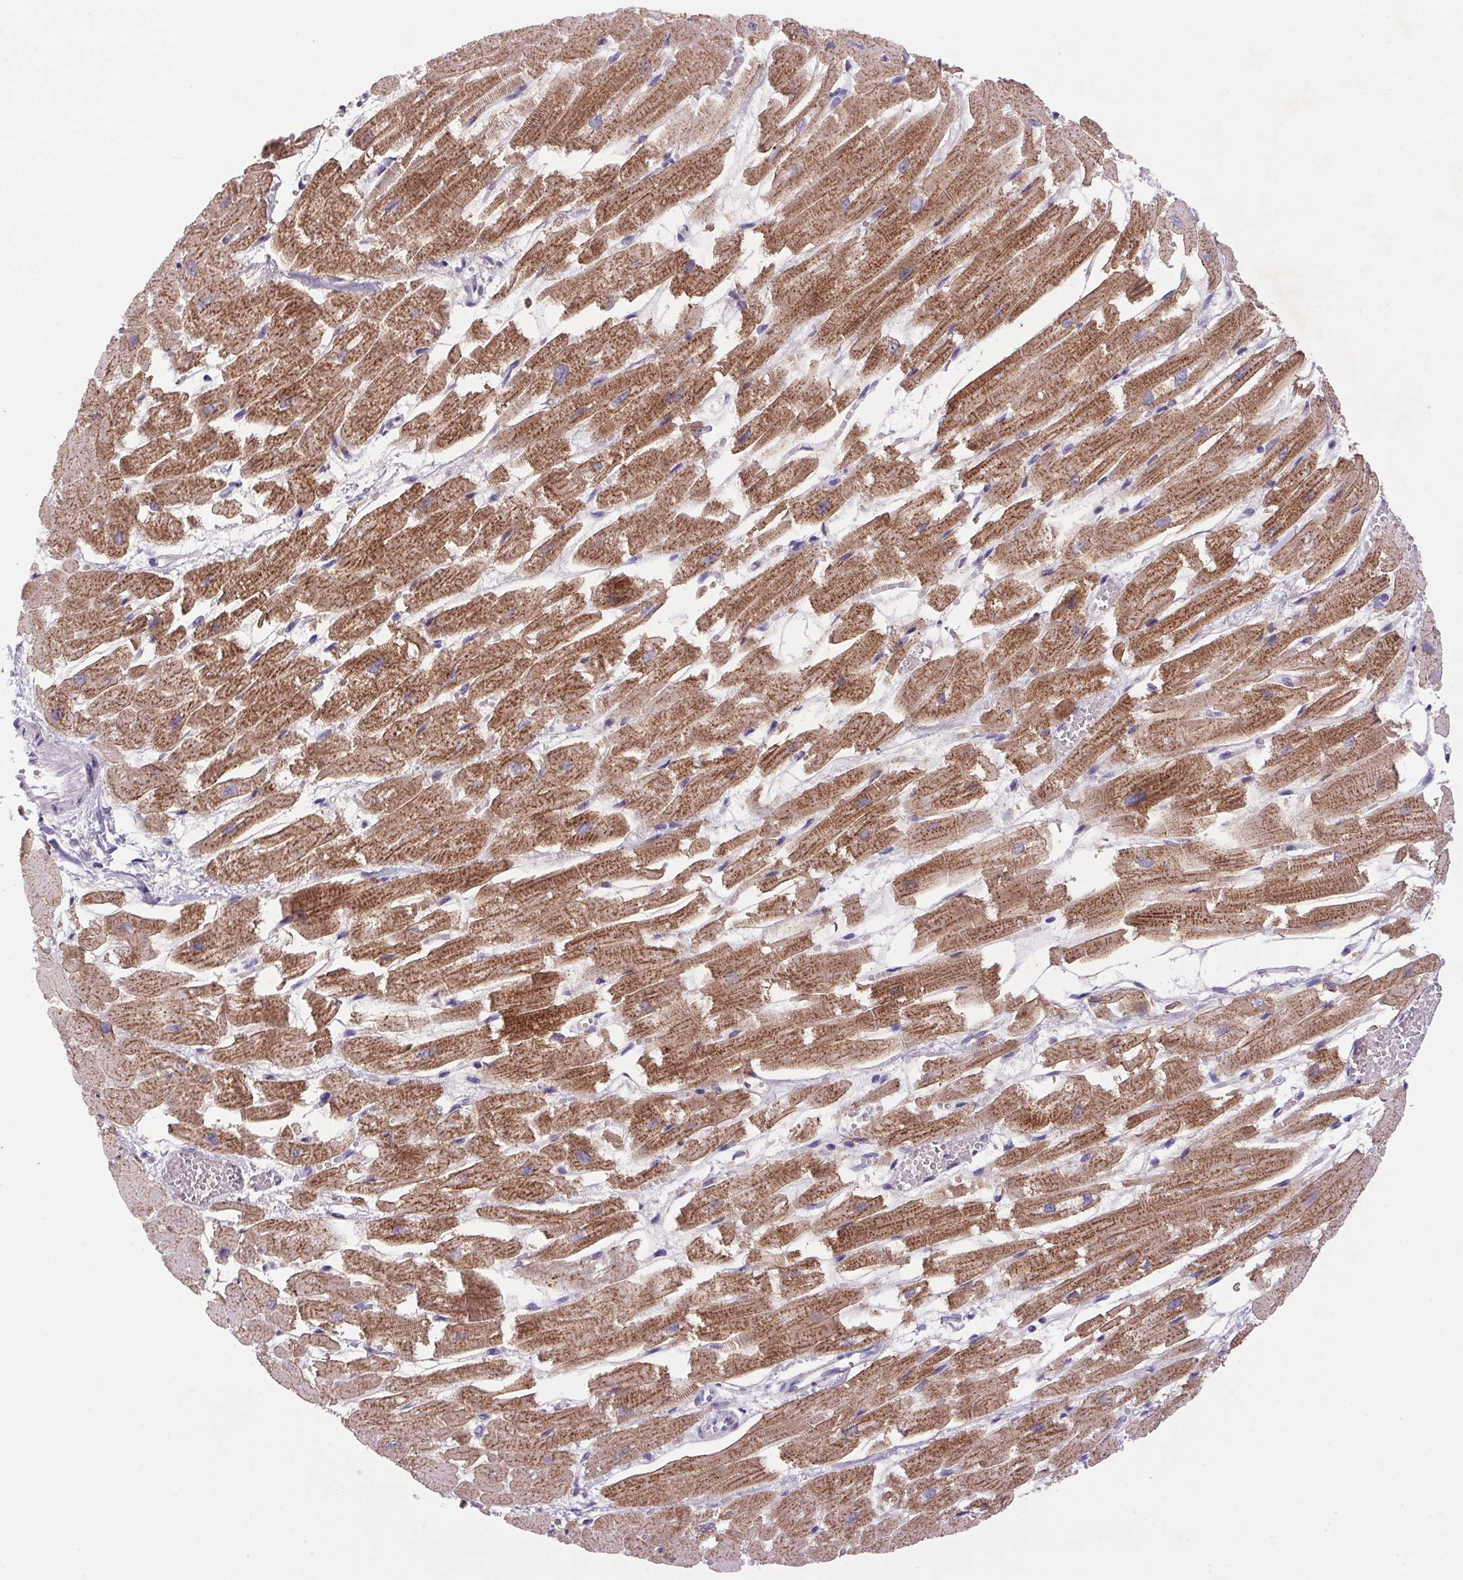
{"staining": {"intensity": "moderate", "quantity": ">75%", "location": "cytoplasmic/membranous"}, "tissue": "heart muscle", "cell_type": "Cardiomyocytes", "image_type": "normal", "snomed": [{"axis": "morphology", "description": "Normal tissue, NOS"}, {"axis": "topography", "description": "Heart"}], "caption": "DAB (3,3'-diaminobenzidine) immunohistochemical staining of normal heart muscle exhibits moderate cytoplasmic/membranous protein staining in approximately >75% of cardiomyocytes. (IHC, brightfield microscopy, high magnification).", "gene": "TRDN", "patient": {"sex": "female", "age": 52}}